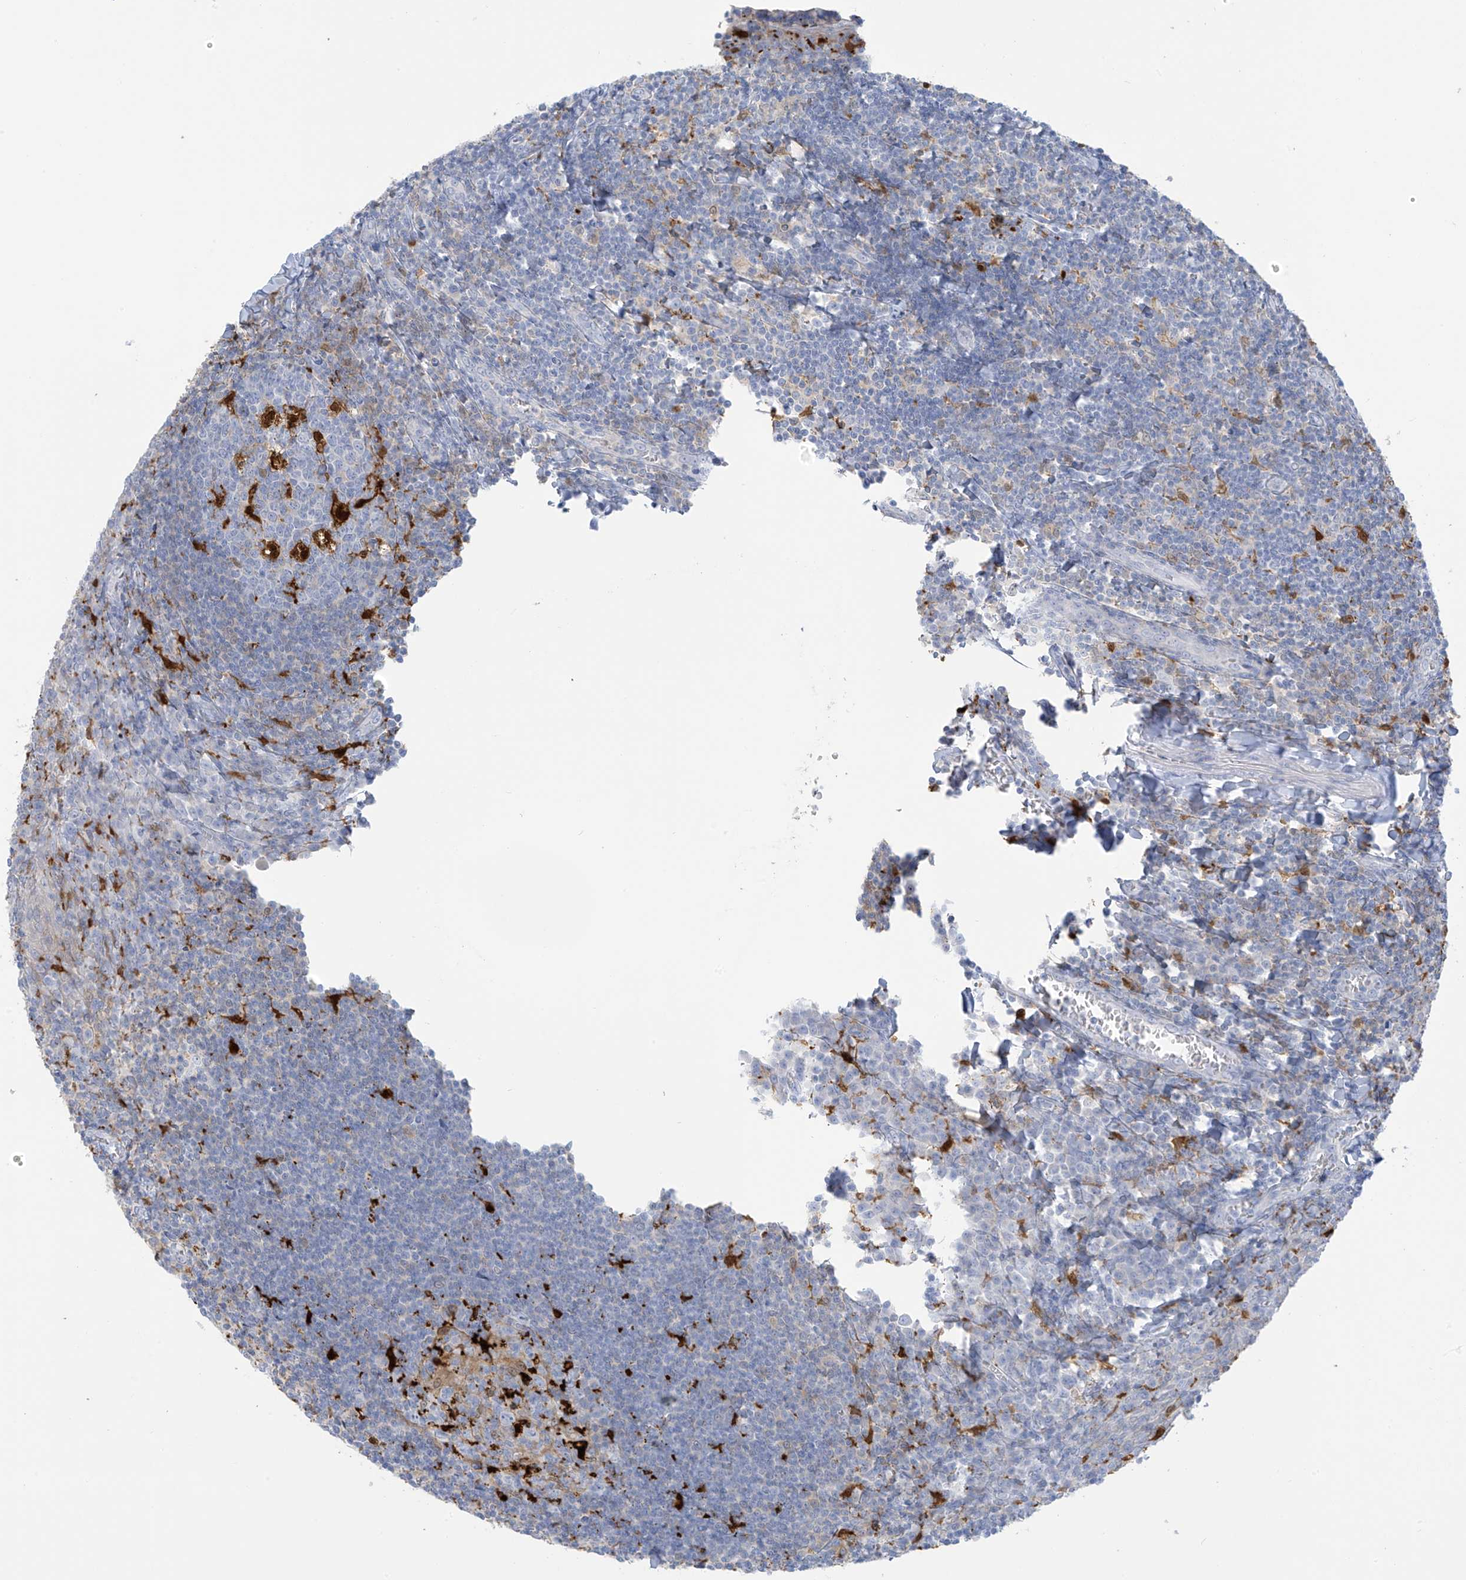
{"staining": {"intensity": "strong", "quantity": "<25%", "location": "cytoplasmic/membranous"}, "tissue": "tonsil", "cell_type": "Germinal center cells", "image_type": "normal", "snomed": [{"axis": "morphology", "description": "Normal tissue, NOS"}, {"axis": "topography", "description": "Tonsil"}], "caption": "Tonsil stained with DAB (3,3'-diaminobenzidine) immunohistochemistry reveals medium levels of strong cytoplasmic/membranous positivity in about <25% of germinal center cells.", "gene": "TRMT2B", "patient": {"sex": "male", "age": 27}}